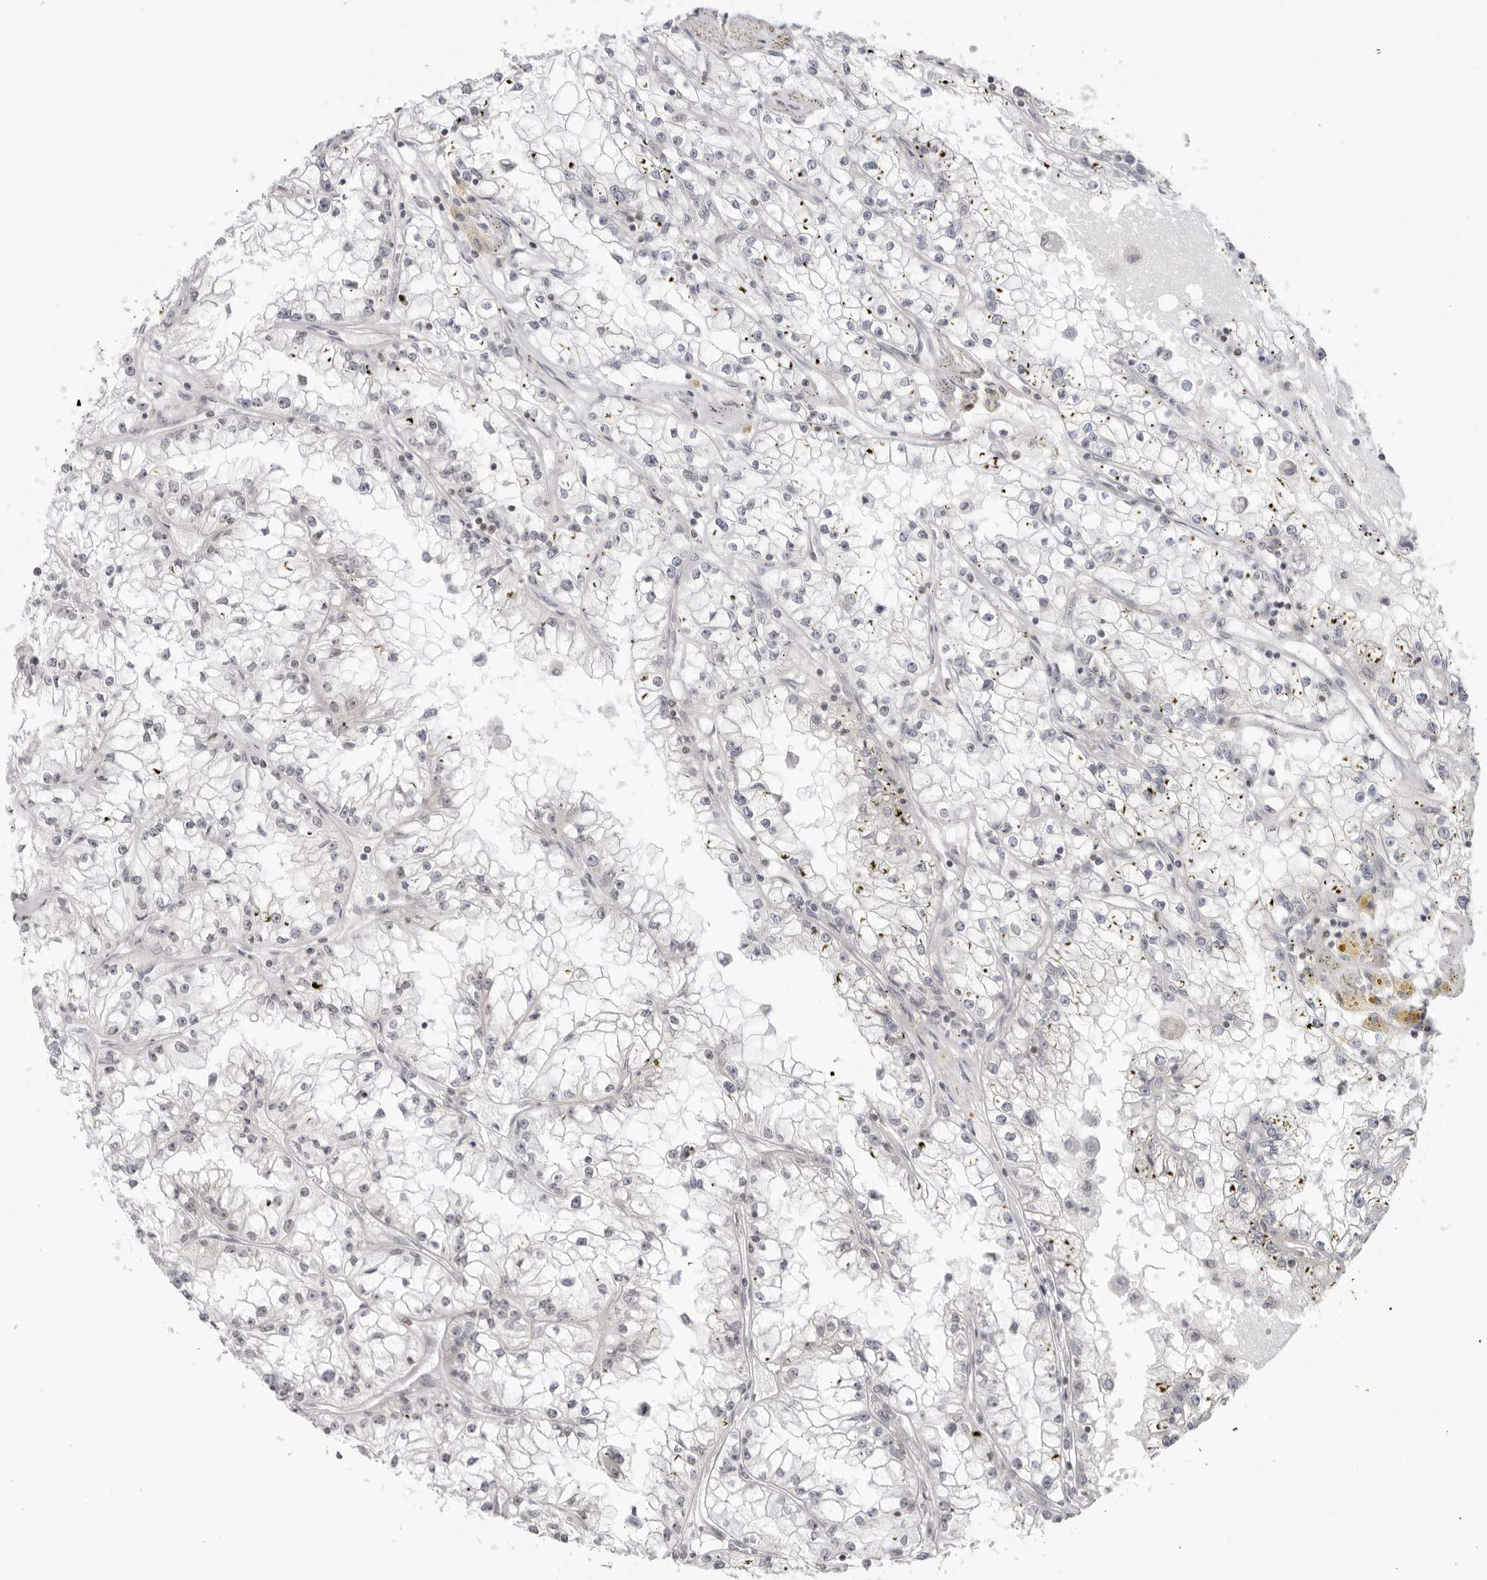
{"staining": {"intensity": "negative", "quantity": "none", "location": "none"}, "tissue": "renal cancer", "cell_type": "Tumor cells", "image_type": "cancer", "snomed": [{"axis": "morphology", "description": "Adenocarcinoma, NOS"}, {"axis": "topography", "description": "Kidney"}], "caption": "Immunohistochemical staining of adenocarcinoma (renal) demonstrates no significant expression in tumor cells. (Stains: DAB (3,3'-diaminobenzidine) immunohistochemistry (IHC) with hematoxylin counter stain, Microscopy: brightfield microscopy at high magnification).", "gene": "RNF146", "patient": {"sex": "male", "age": 56}}